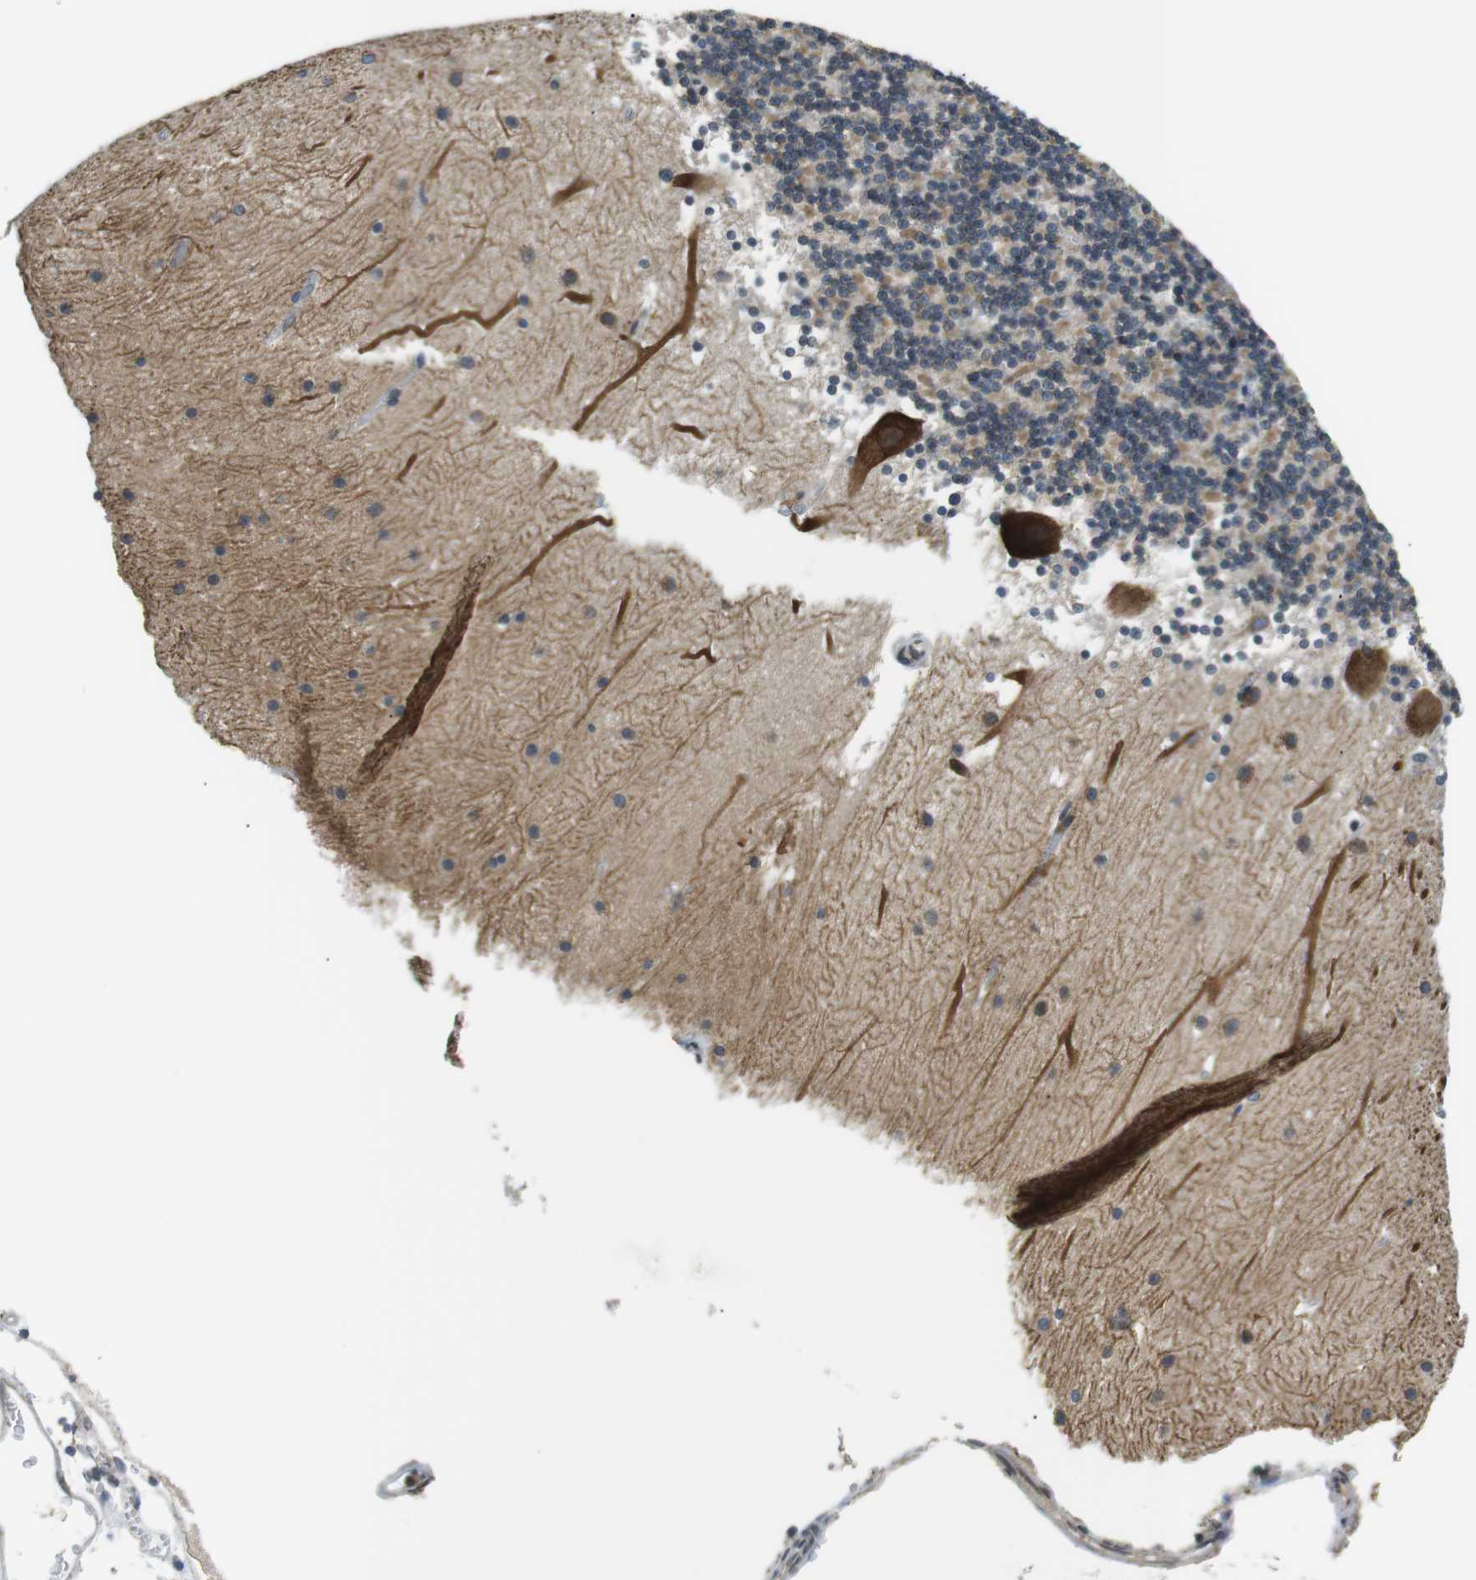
{"staining": {"intensity": "moderate", "quantity": "25%-75%", "location": "cytoplasmic/membranous"}, "tissue": "cerebellum", "cell_type": "Cells in granular layer", "image_type": "normal", "snomed": [{"axis": "morphology", "description": "Normal tissue, NOS"}, {"axis": "topography", "description": "Cerebellum"}], "caption": "Immunohistochemistry of benign cerebellum exhibits medium levels of moderate cytoplasmic/membranous staining in approximately 25%-75% of cells in granular layer.", "gene": "TMX4", "patient": {"sex": "male", "age": 45}}